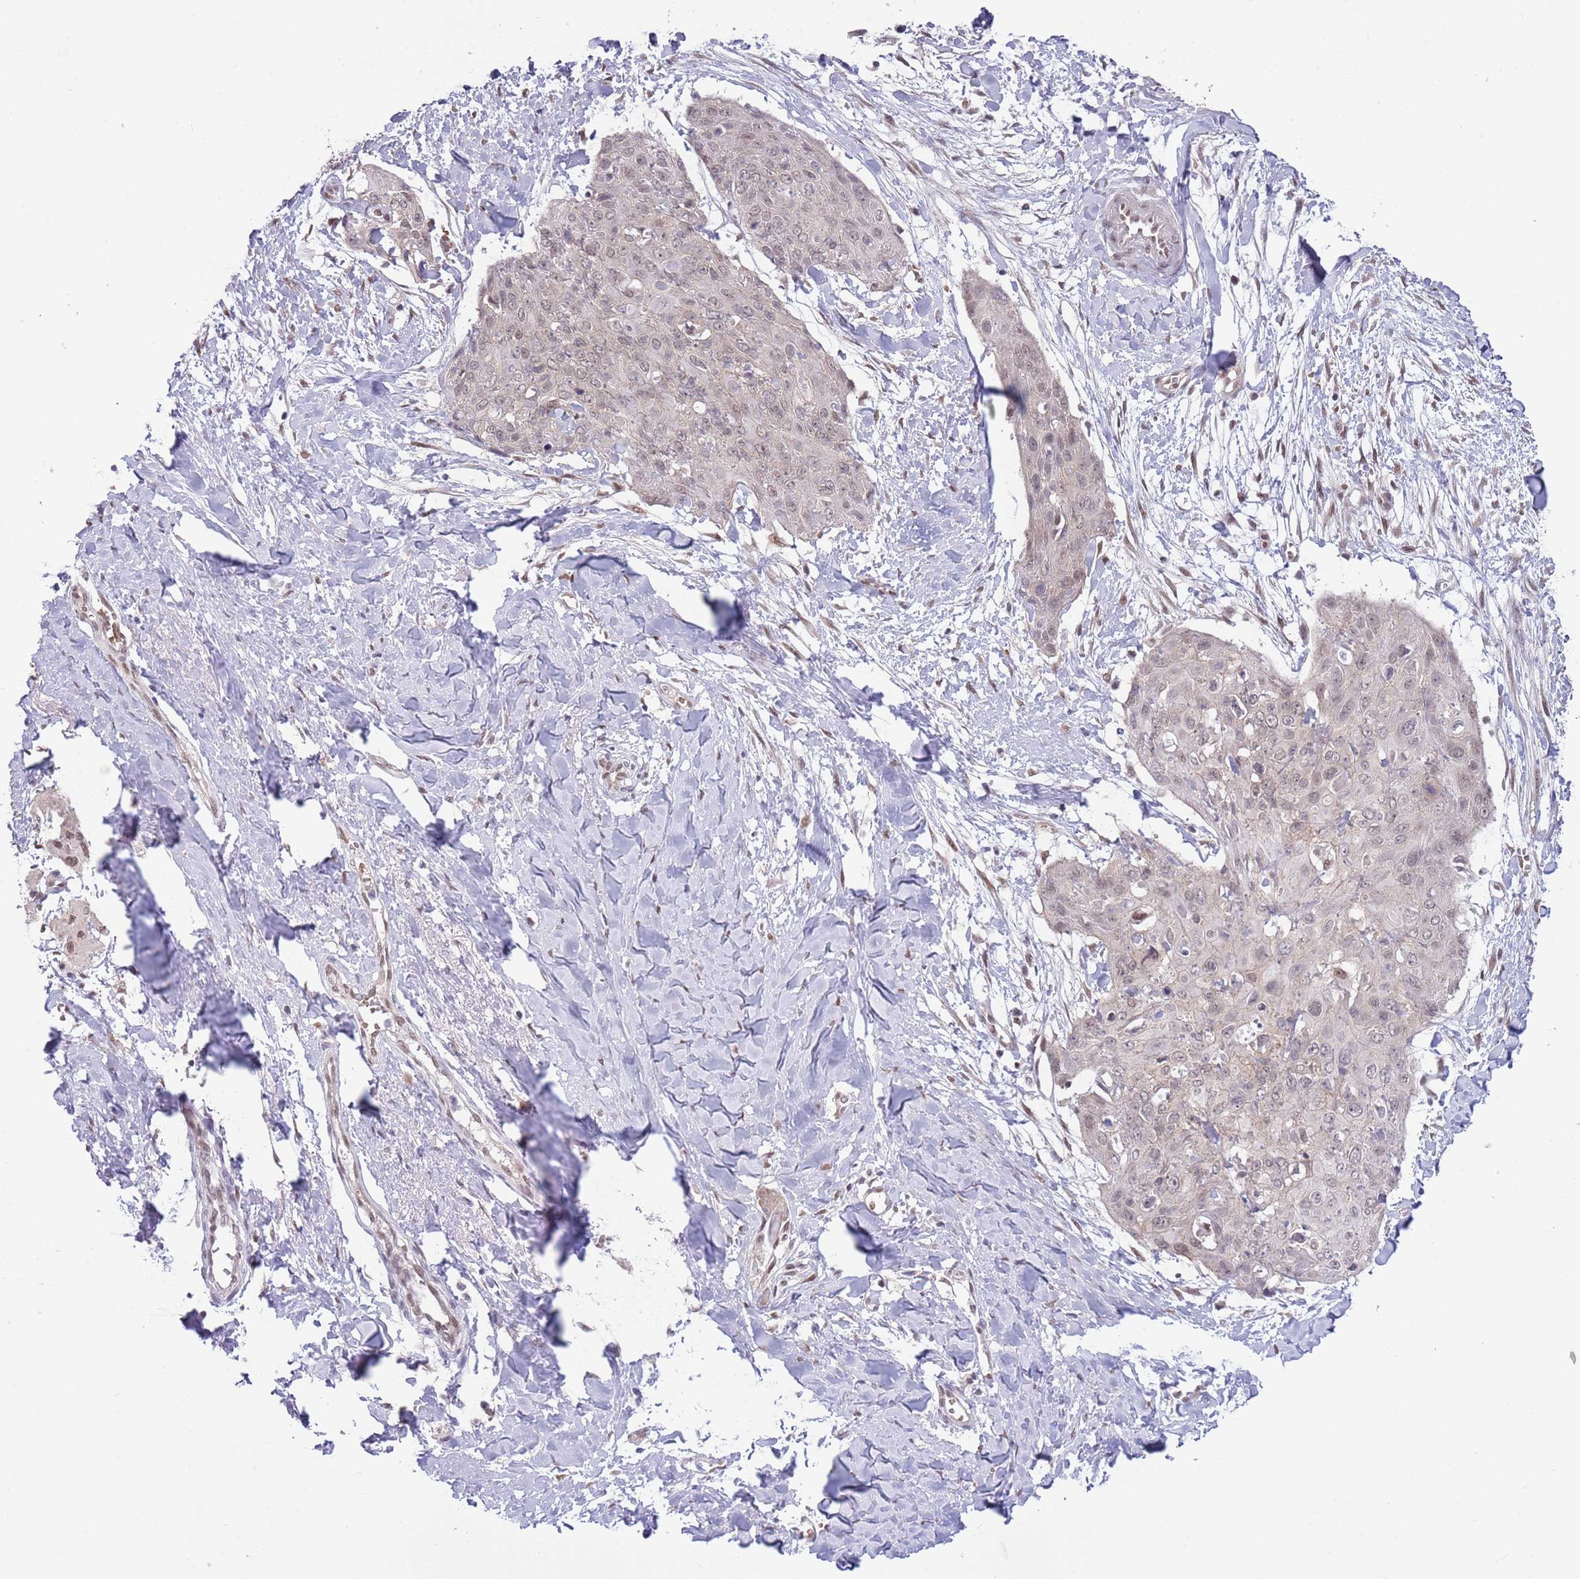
{"staining": {"intensity": "negative", "quantity": "none", "location": "none"}, "tissue": "skin cancer", "cell_type": "Tumor cells", "image_type": "cancer", "snomed": [{"axis": "morphology", "description": "Squamous cell carcinoma, NOS"}, {"axis": "topography", "description": "Skin"}, {"axis": "topography", "description": "Vulva"}], "caption": "There is no significant staining in tumor cells of skin cancer.", "gene": "TM2D1", "patient": {"sex": "female", "age": 85}}